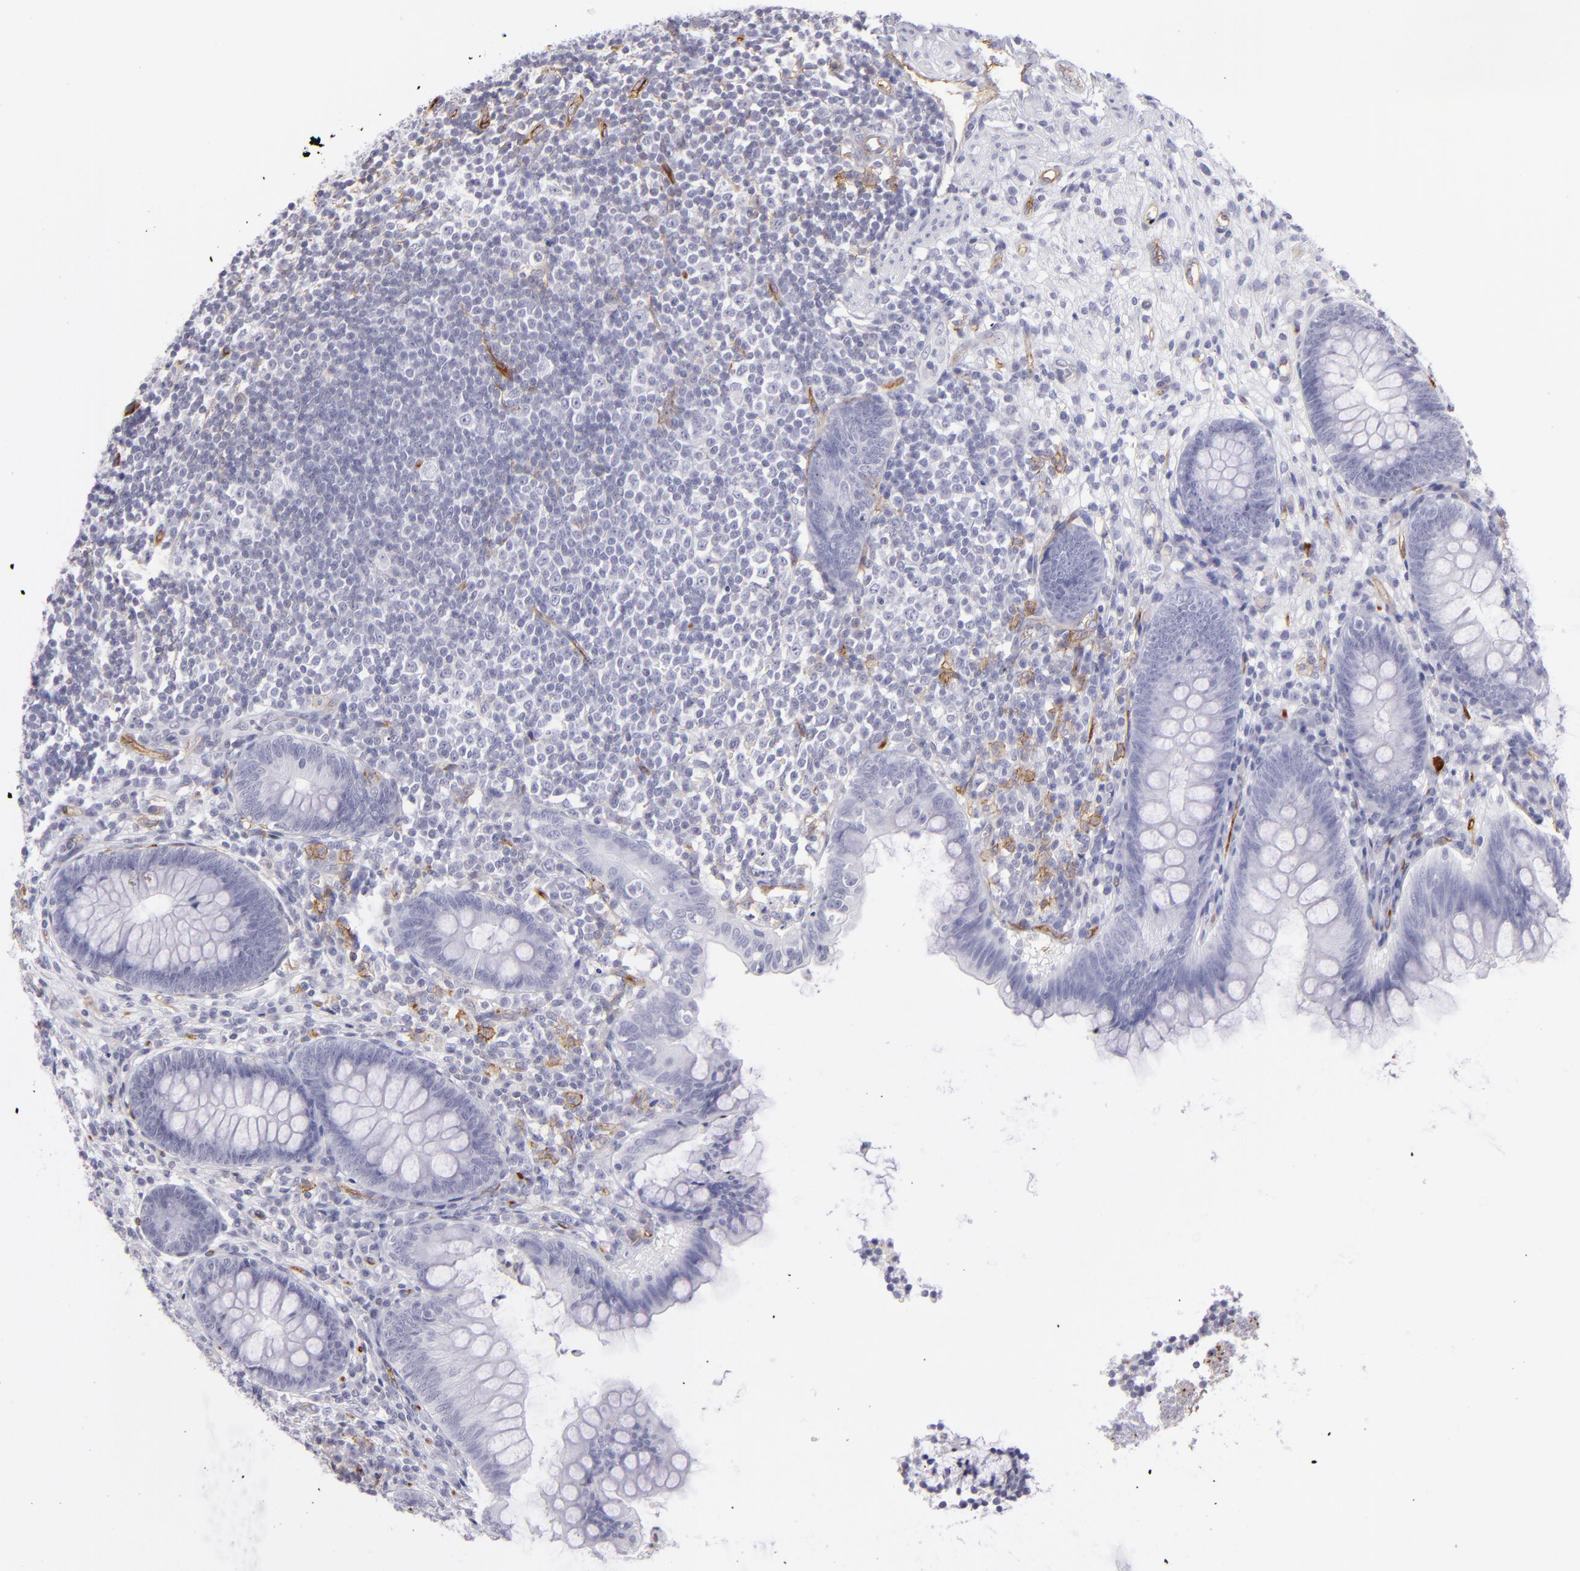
{"staining": {"intensity": "negative", "quantity": "none", "location": "none"}, "tissue": "appendix", "cell_type": "Glandular cells", "image_type": "normal", "snomed": [{"axis": "morphology", "description": "Normal tissue, NOS"}, {"axis": "topography", "description": "Appendix"}], "caption": "Micrograph shows no protein positivity in glandular cells of benign appendix. (Stains: DAB (3,3'-diaminobenzidine) immunohistochemistry with hematoxylin counter stain, Microscopy: brightfield microscopy at high magnification).", "gene": "THBD", "patient": {"sex": "female", "age": 66}}